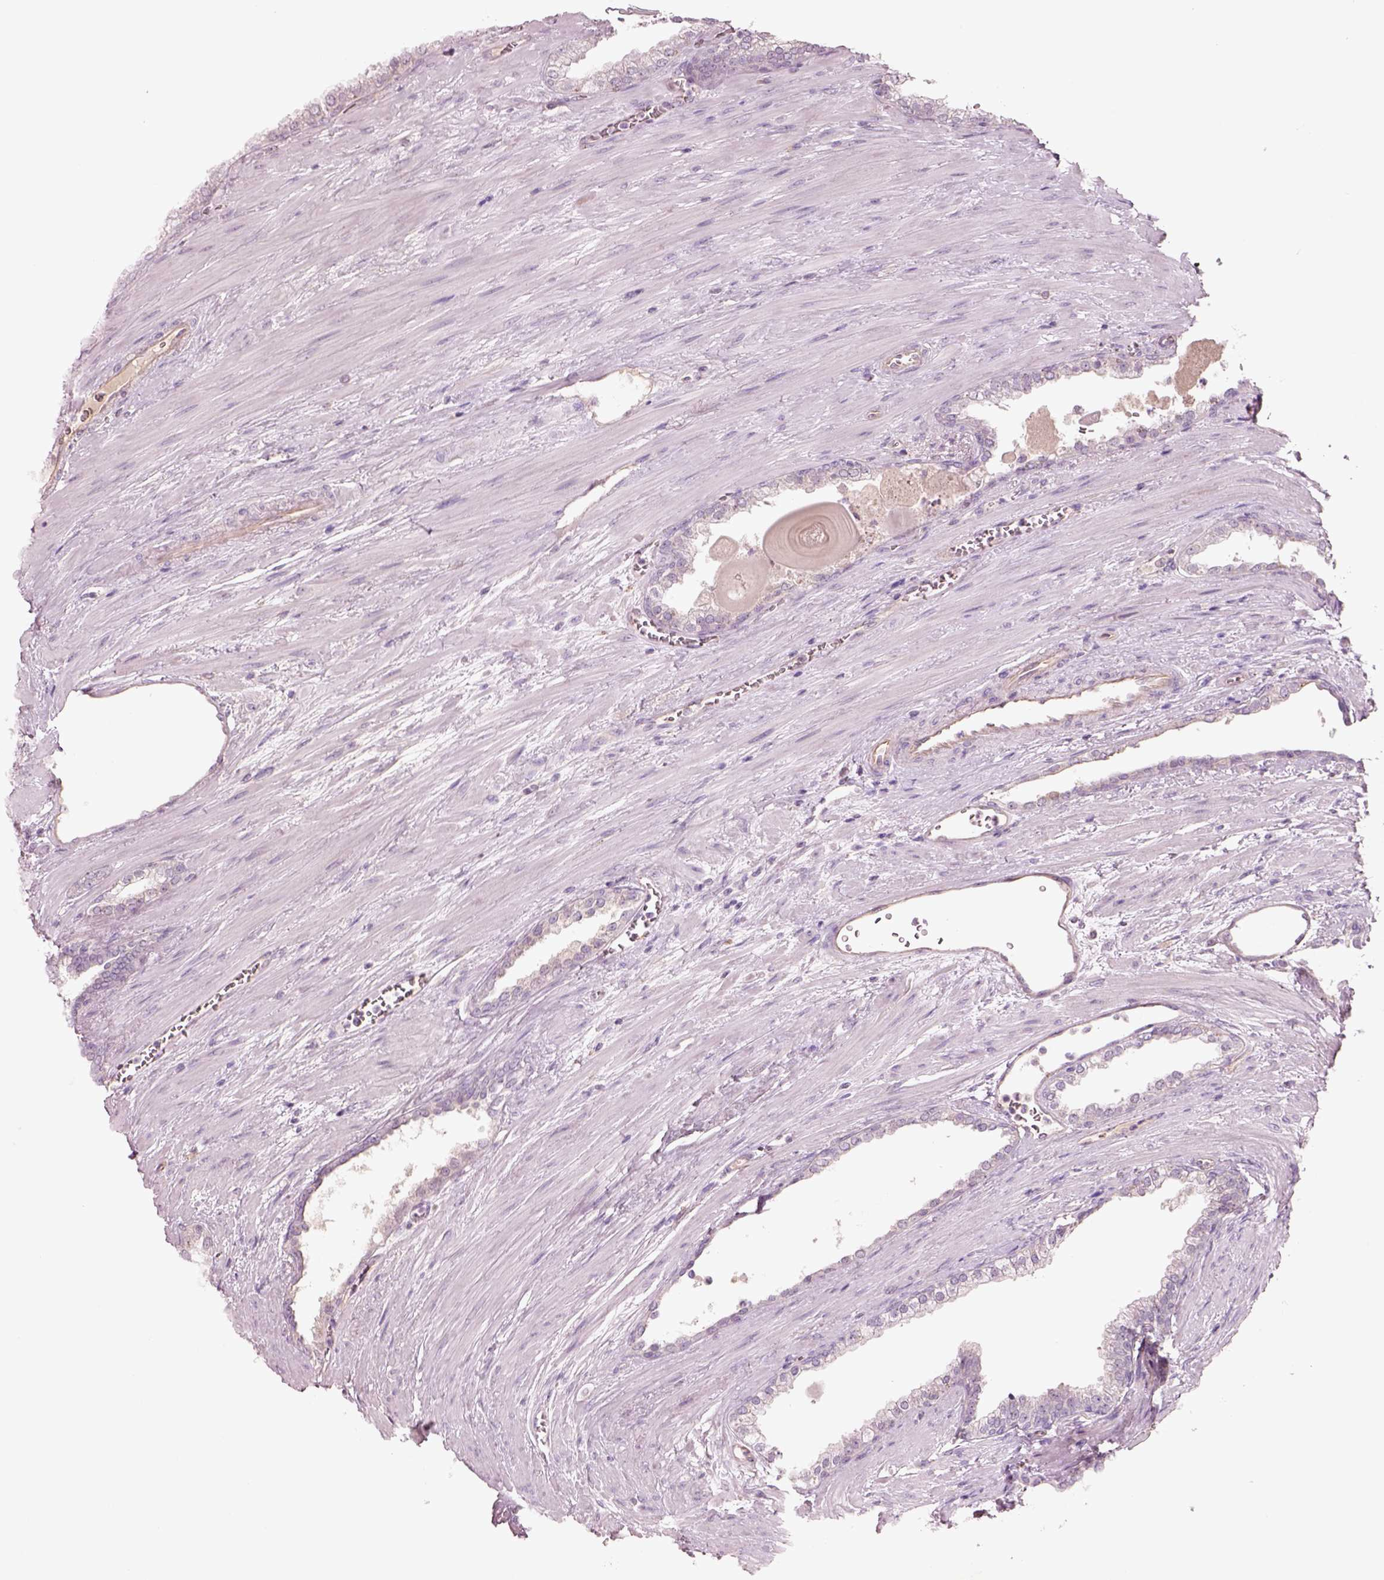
{"staining": {"intensity": "negative", "quantity": "none", "location": "none"}, "tissue": "prostate cancer", "cell_type": "Tumor cells", "image_type": "cancer", "snomed": [{"axis": "morphology", "description": "Adenocarcinoma, NOS"}, {"axis": "topography", "description": "Prostate"}], "caption": "The photomicrograph displays no staining of tumor cells in adenocarcinoma (prostate).", "gene": "DUOXA2", "patient": {"sex": "male", "age": 67}}